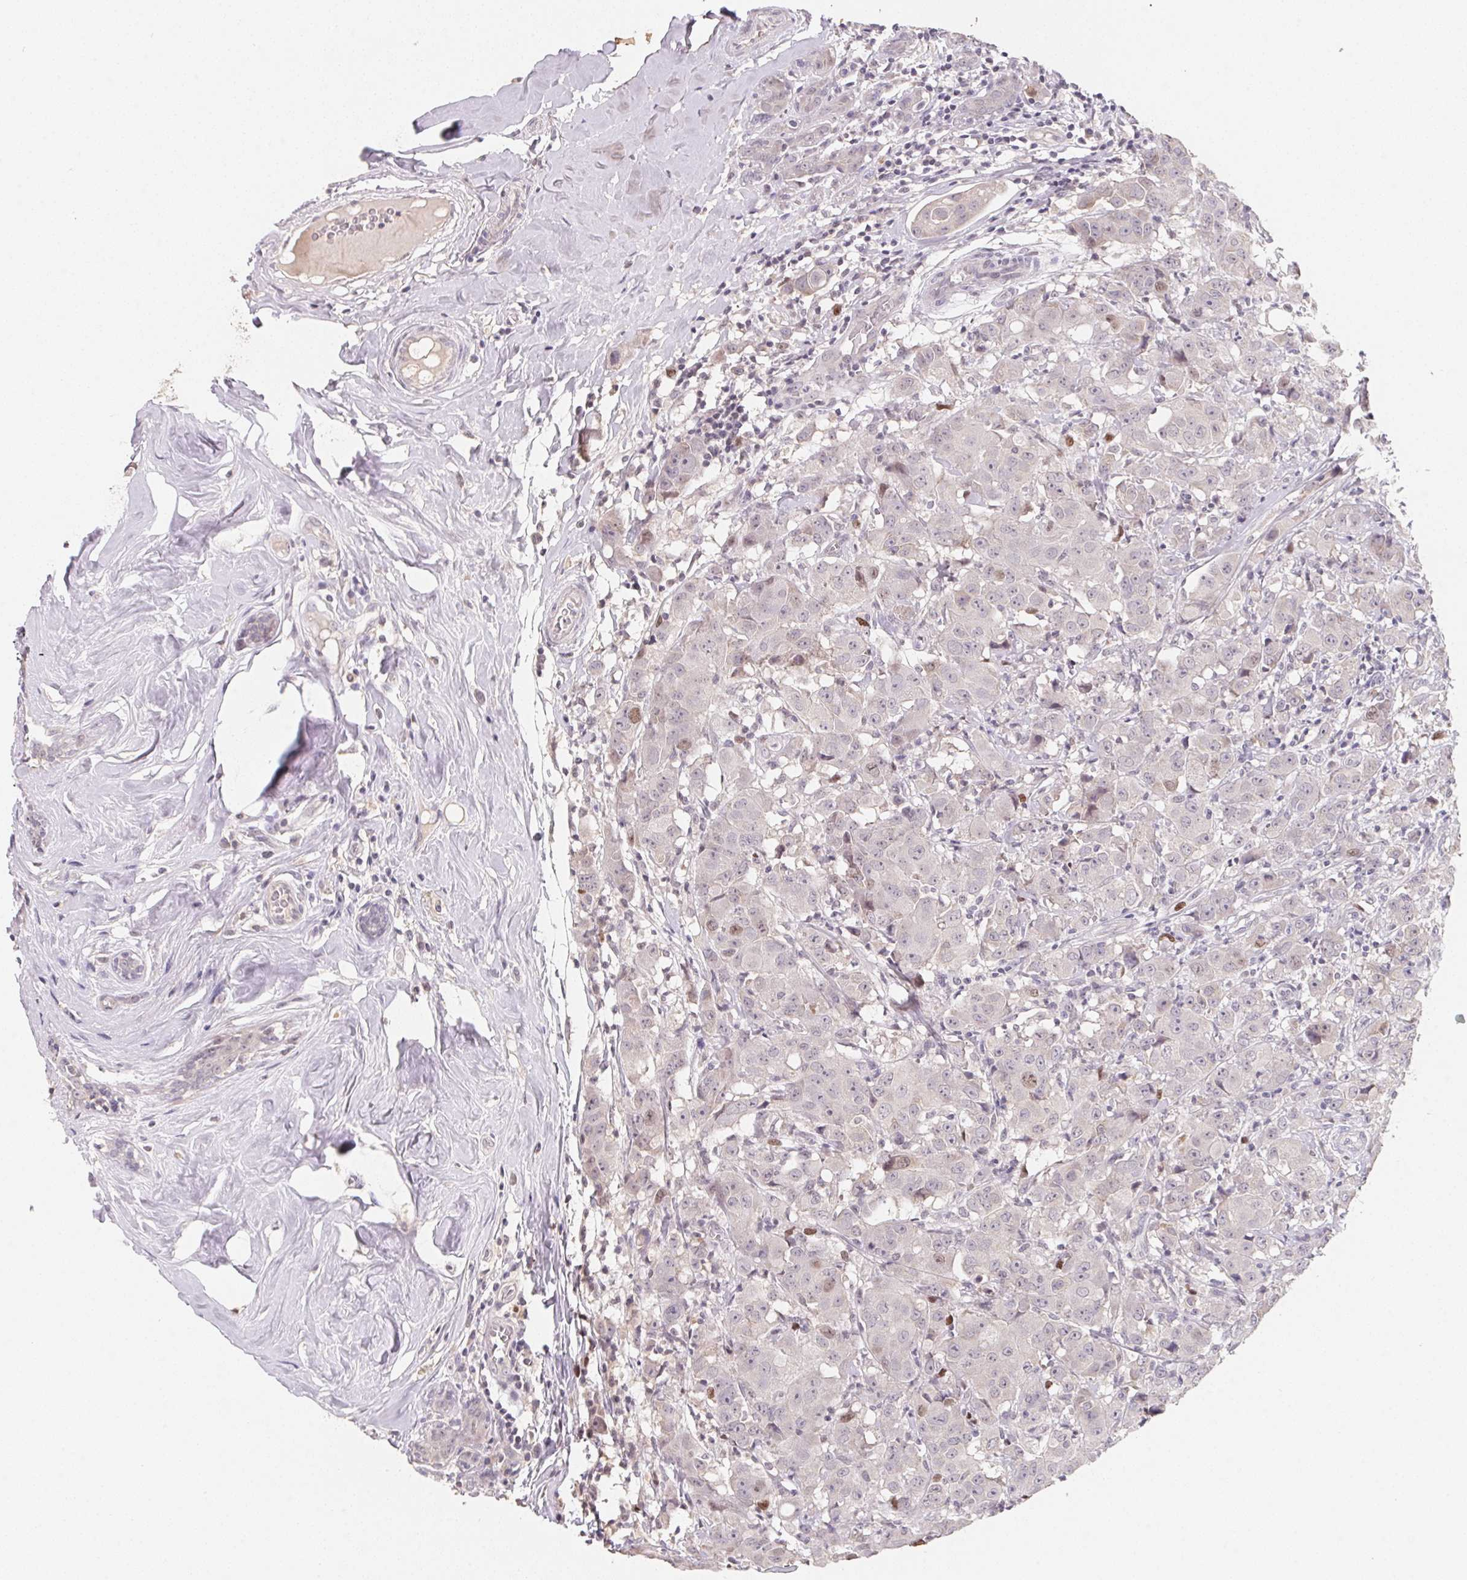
{"staining": {"intensity": "weak", "quantity": "<25%", "location": "nuclear"}, "tissue": "breast cancer", "cell_type": "Tumor cells", "image_type": "cancer", "snomed": [{"axis": "morphology", "description": "Normal tissue, NOS"}, {"axis": "morphology", "description": "Duct carcinoma"}, {"axis": "topography", "description": "Breast"}], "caption": "A micrograph of human breast cancer (invasive ductal carcinoma) is negative for staining in tumor cells.", "gene": "KIFC1", "patient": {"sex": "female", "age": 43}}